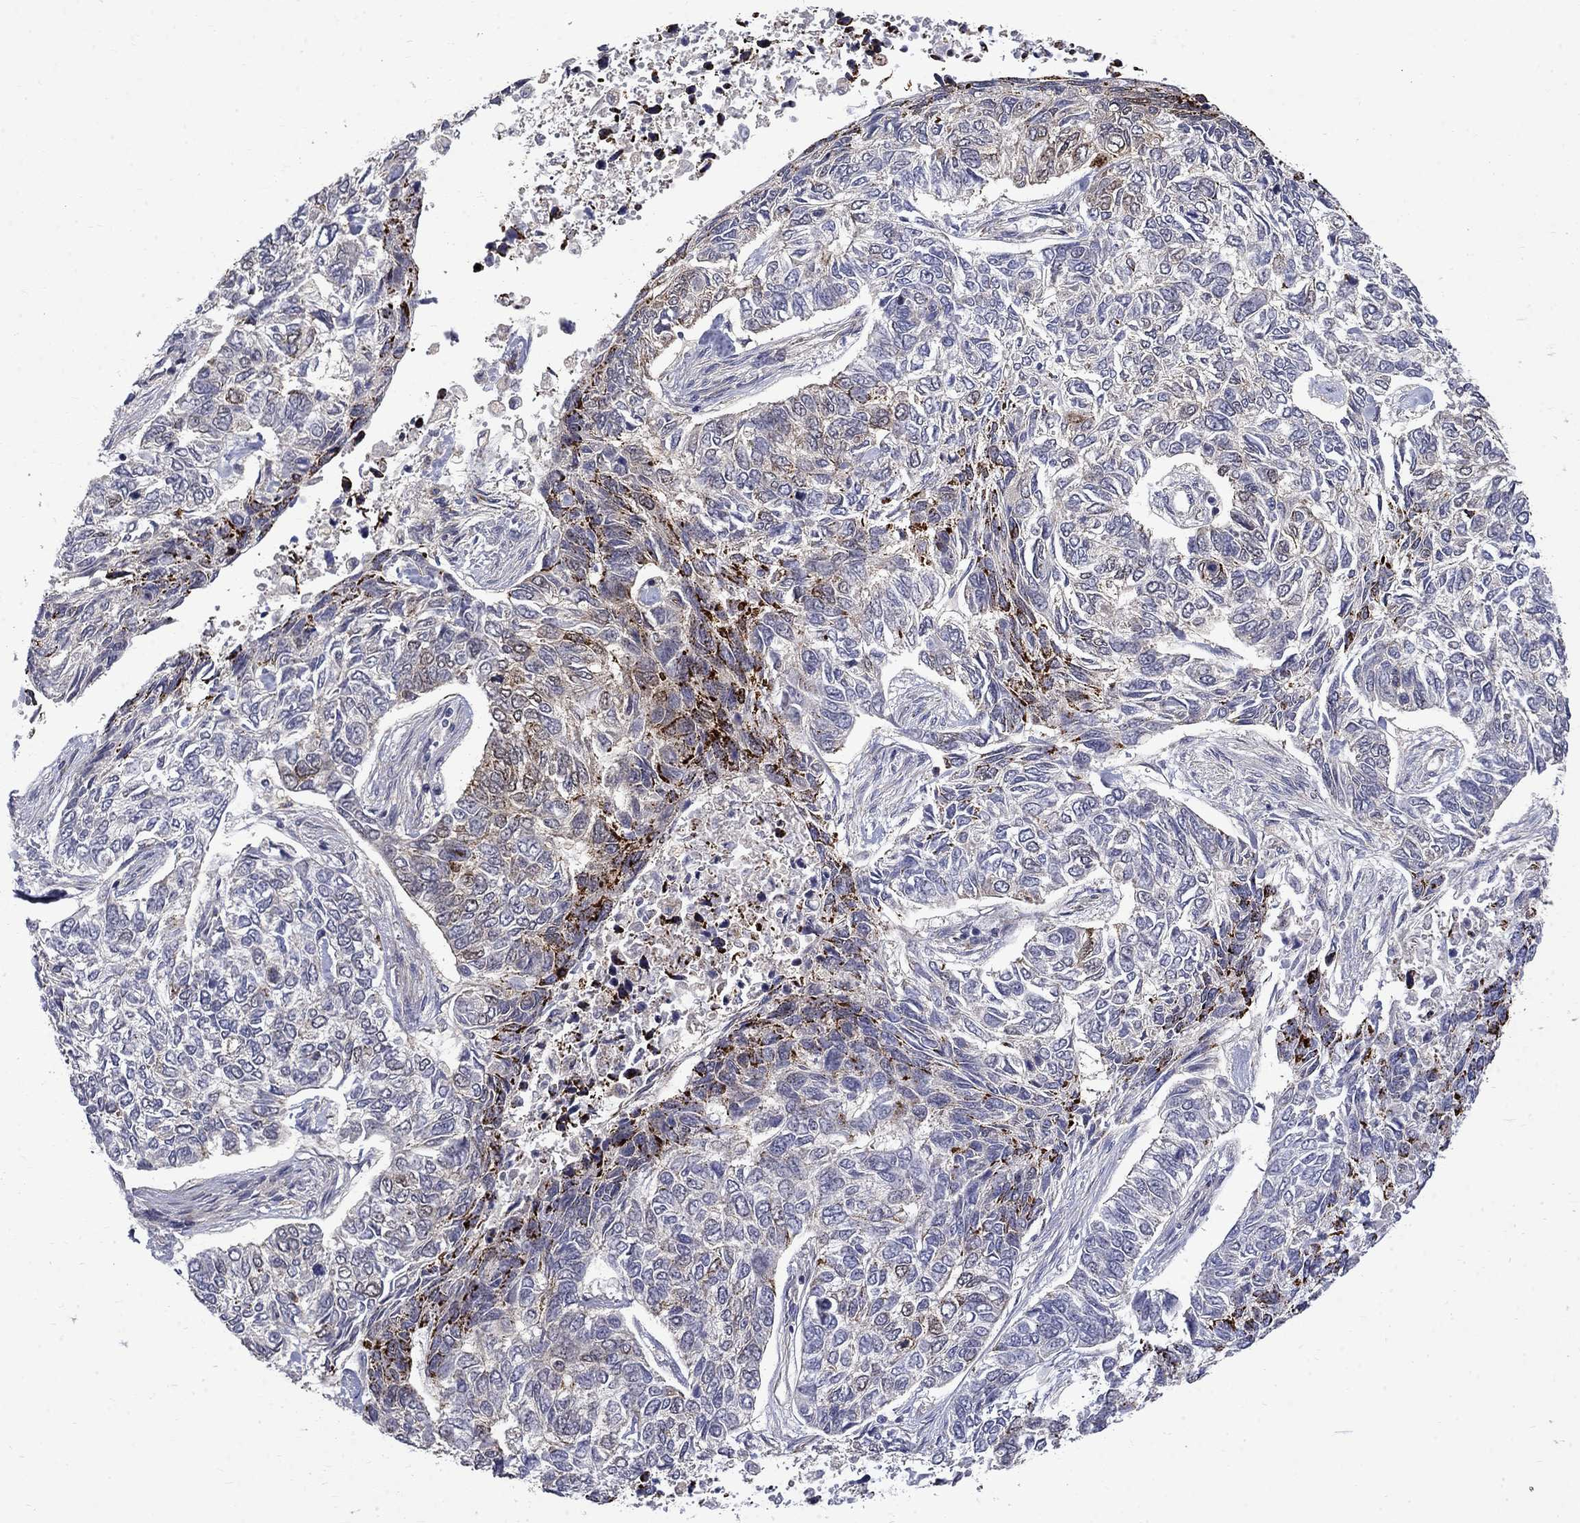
{"staining": {"intensity": "strong", "quantity": "<25%", "location": "cytoplasmic/membranous"}, "tissue": "skin cancer", "cell_type": "Tumor cells", "image_type": "cancer", "snomed": [{"axis": "morphology", "description": "Basal cell carcinoma"}, {"axis": "topography", "description": "Skin"}], "caption": "IHC photomicrograph of neoplastic tissue: skin cancer stained using immunohistochemistry (IHC) shows medium levels of strong protein expression localized specifically in the cytoplasmic/membranous of tumor cells, appearing as a cytoplasmic/membranous brown color.", "gene": "PCBP3", "patient": {"sex": "female", "age": 65}}